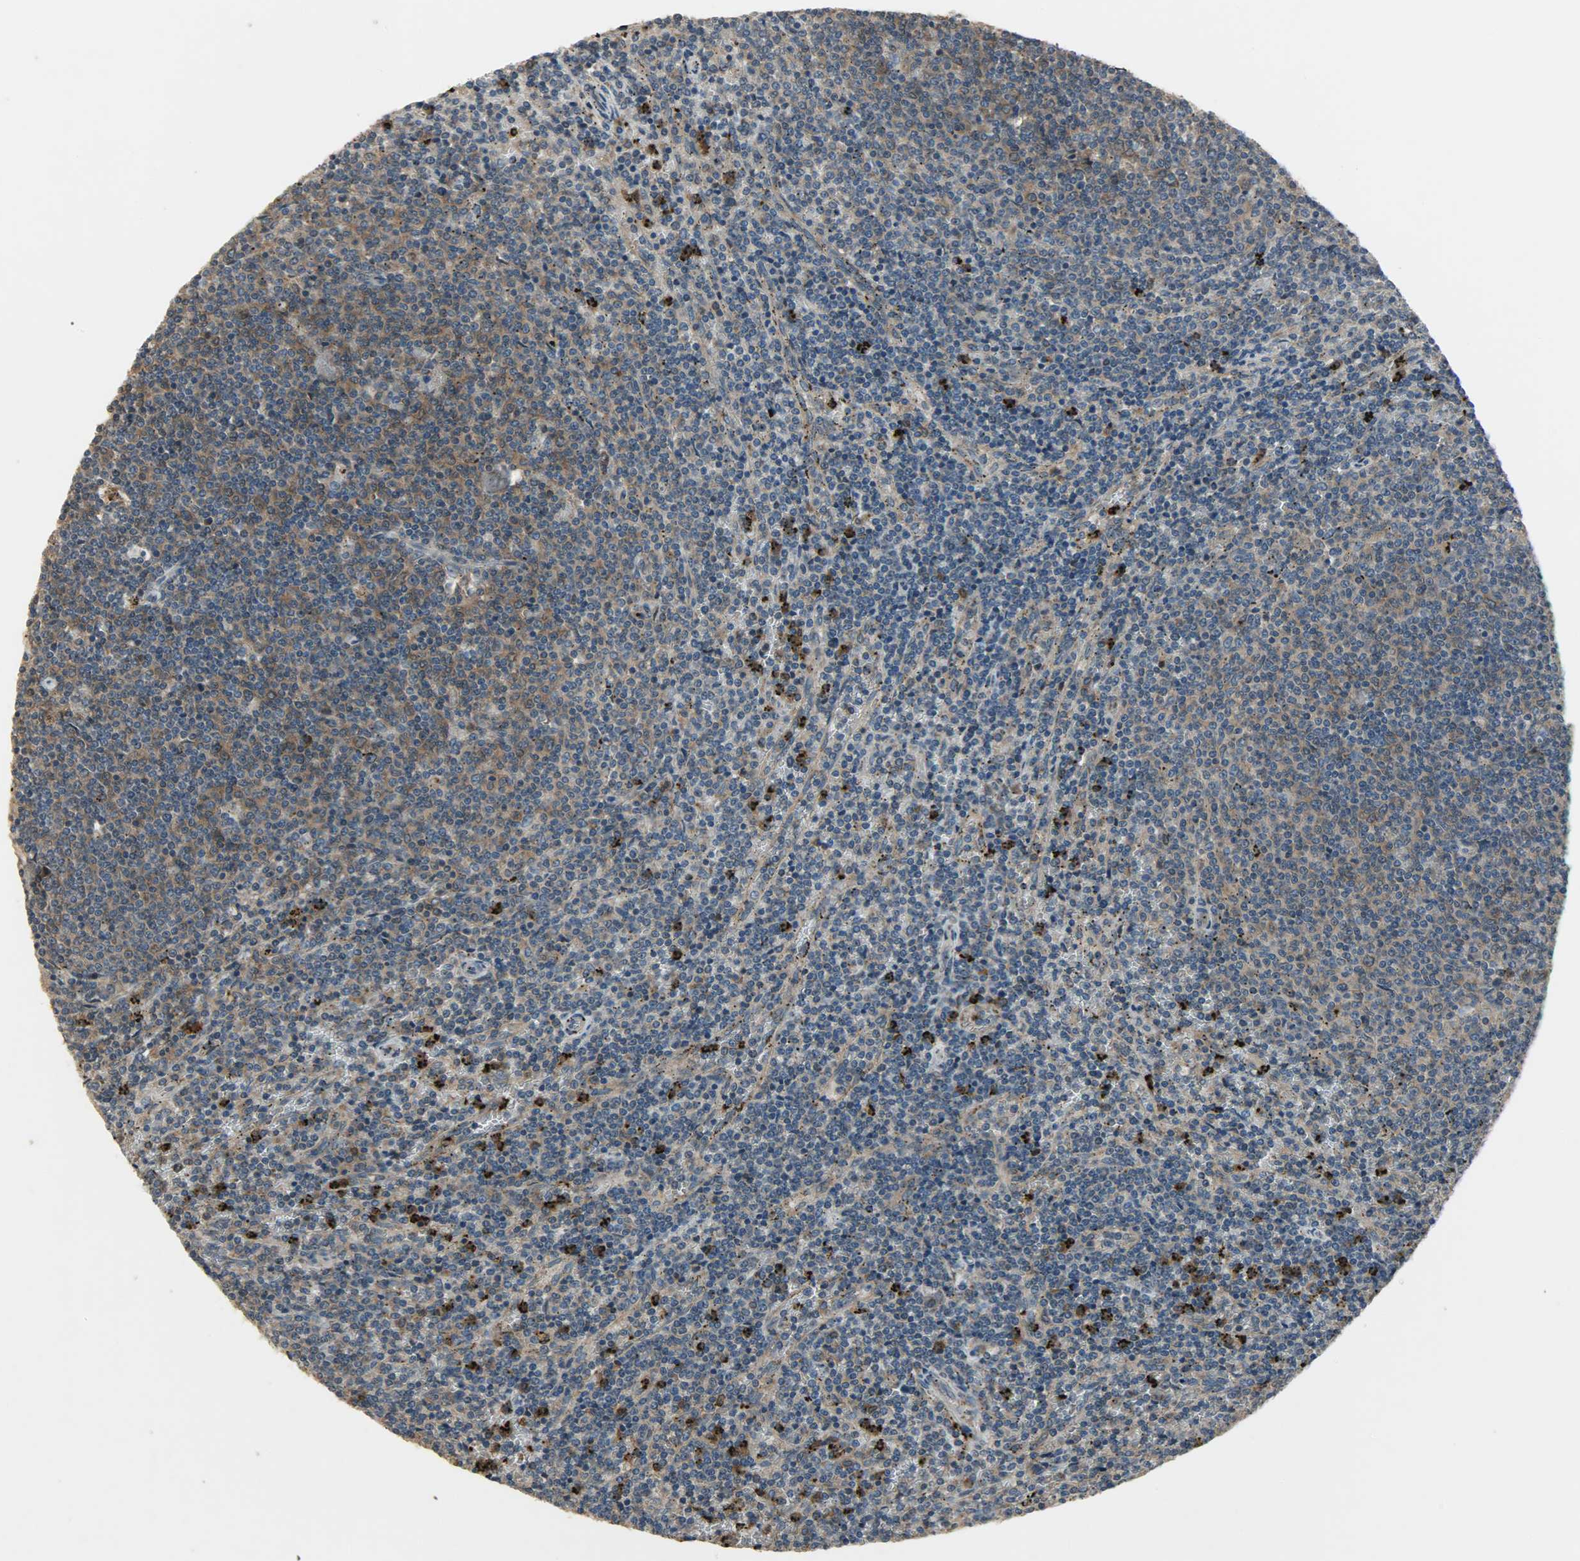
{"staining": {"intensity": "moderate", "quantity": ">75%", "location": "cytoplasmic/membranous"}, "tissue": "lymphoma", "cell_type": "Tumor cells", "image_type": "cancer", "snomed": [{"axis": "morphology", "description": "Malignant lymphoma, non-Hodgkin's type, Low grade"}, {"axis": "topography", "description": "Spleen"}], "caption": "Brown immunohistochemical staining in human malignant lymphoma, non-Hodgkin's type (low-grade) displays moderate cytoplasmic/membranous positivity in approximately >75% of tumor cells.", "gene": "AMT", "patient": {"sex": "female", "age": 50}}